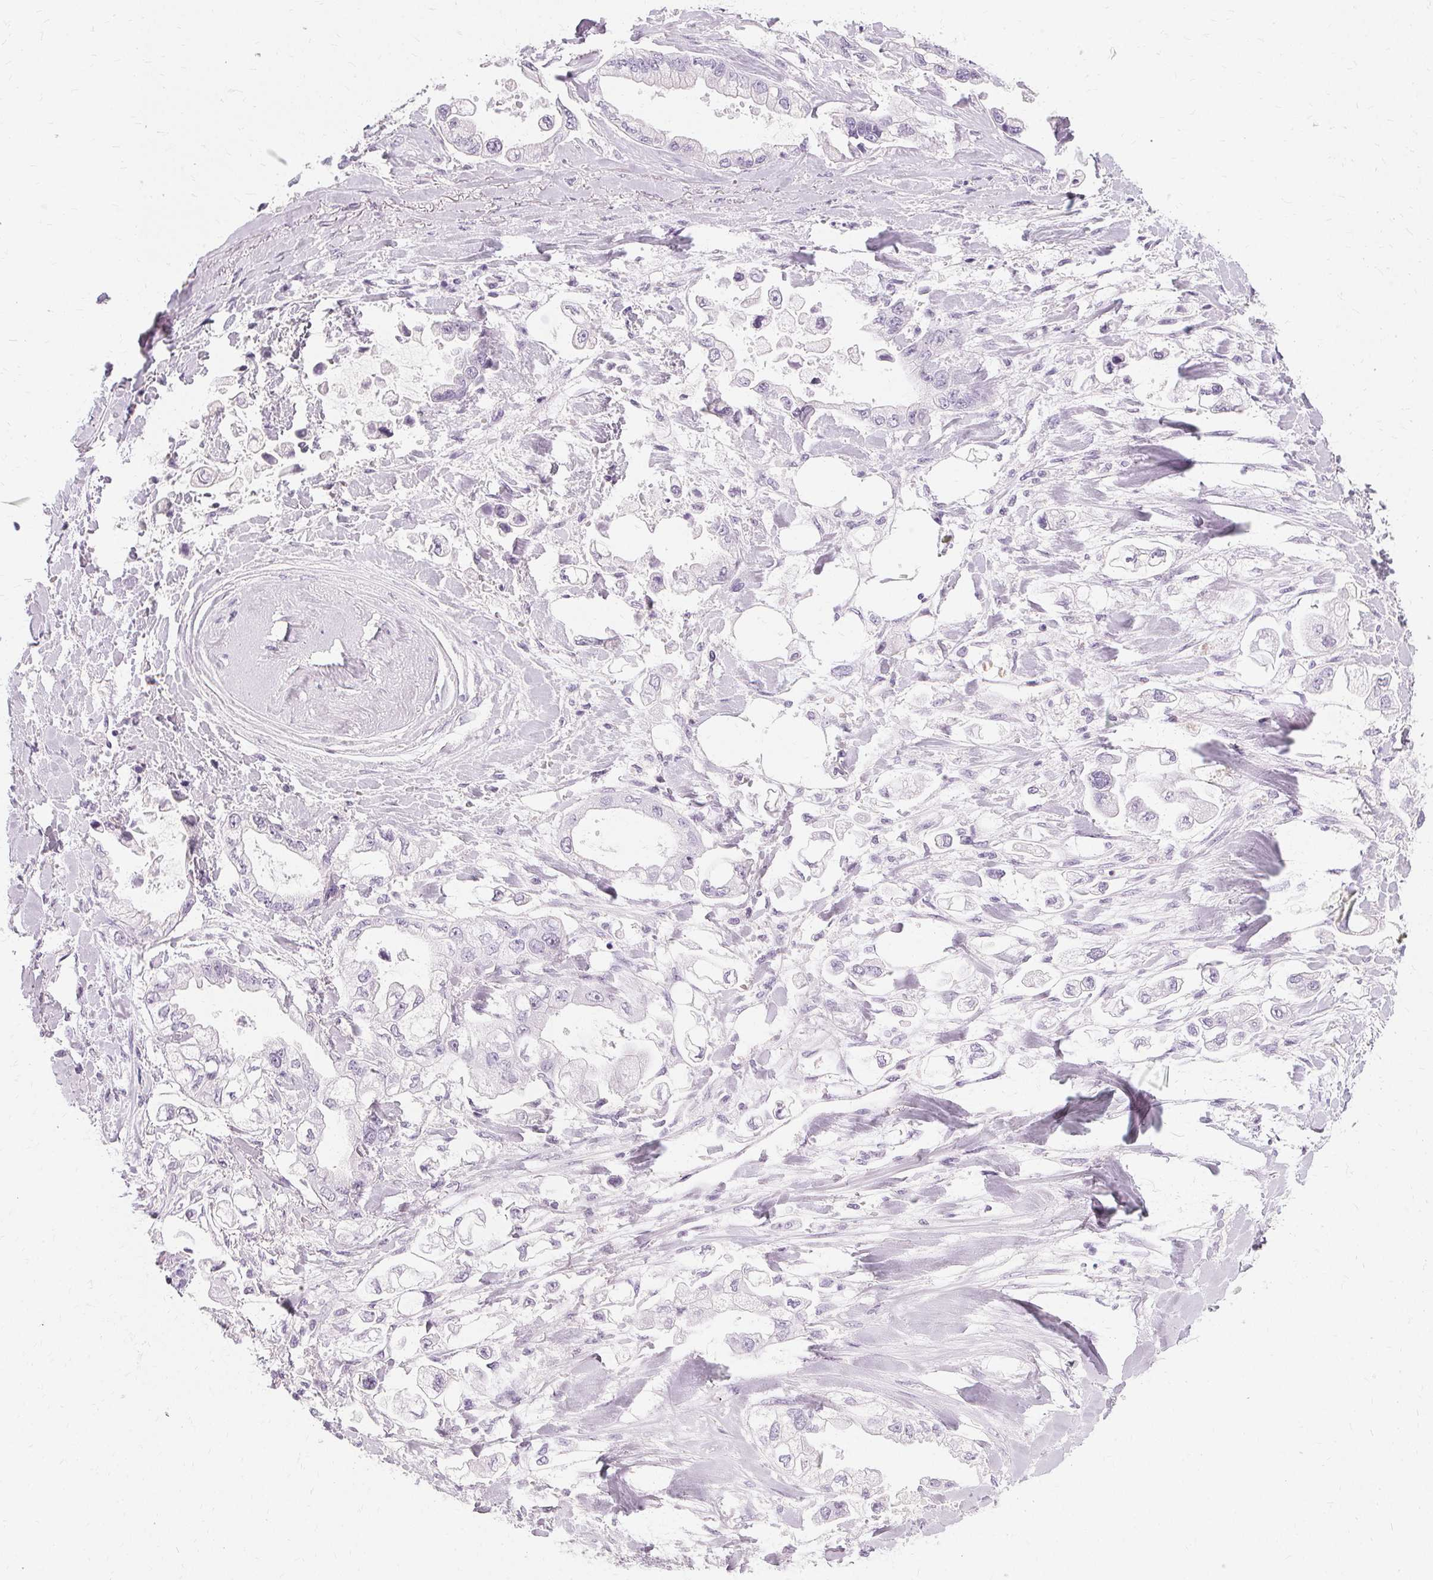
{"staining": {"intensity": "negative", "quantity": "none", "location": "none"}, "tissue": "stomach cancer", "cell_type": "Tumor cells", "image_type": "cancer", "snomed": [{"axis": "morphology", "description": "Adenocarcinoma, NOS"}, {"axis": "topography", "description": "Stomach"}], "caption": "Tumor cells are negative for protein expression in human stomach adenocarcinoma.", "gene": "KRT6C", "patient": {"sex": "male", "age": 62}}